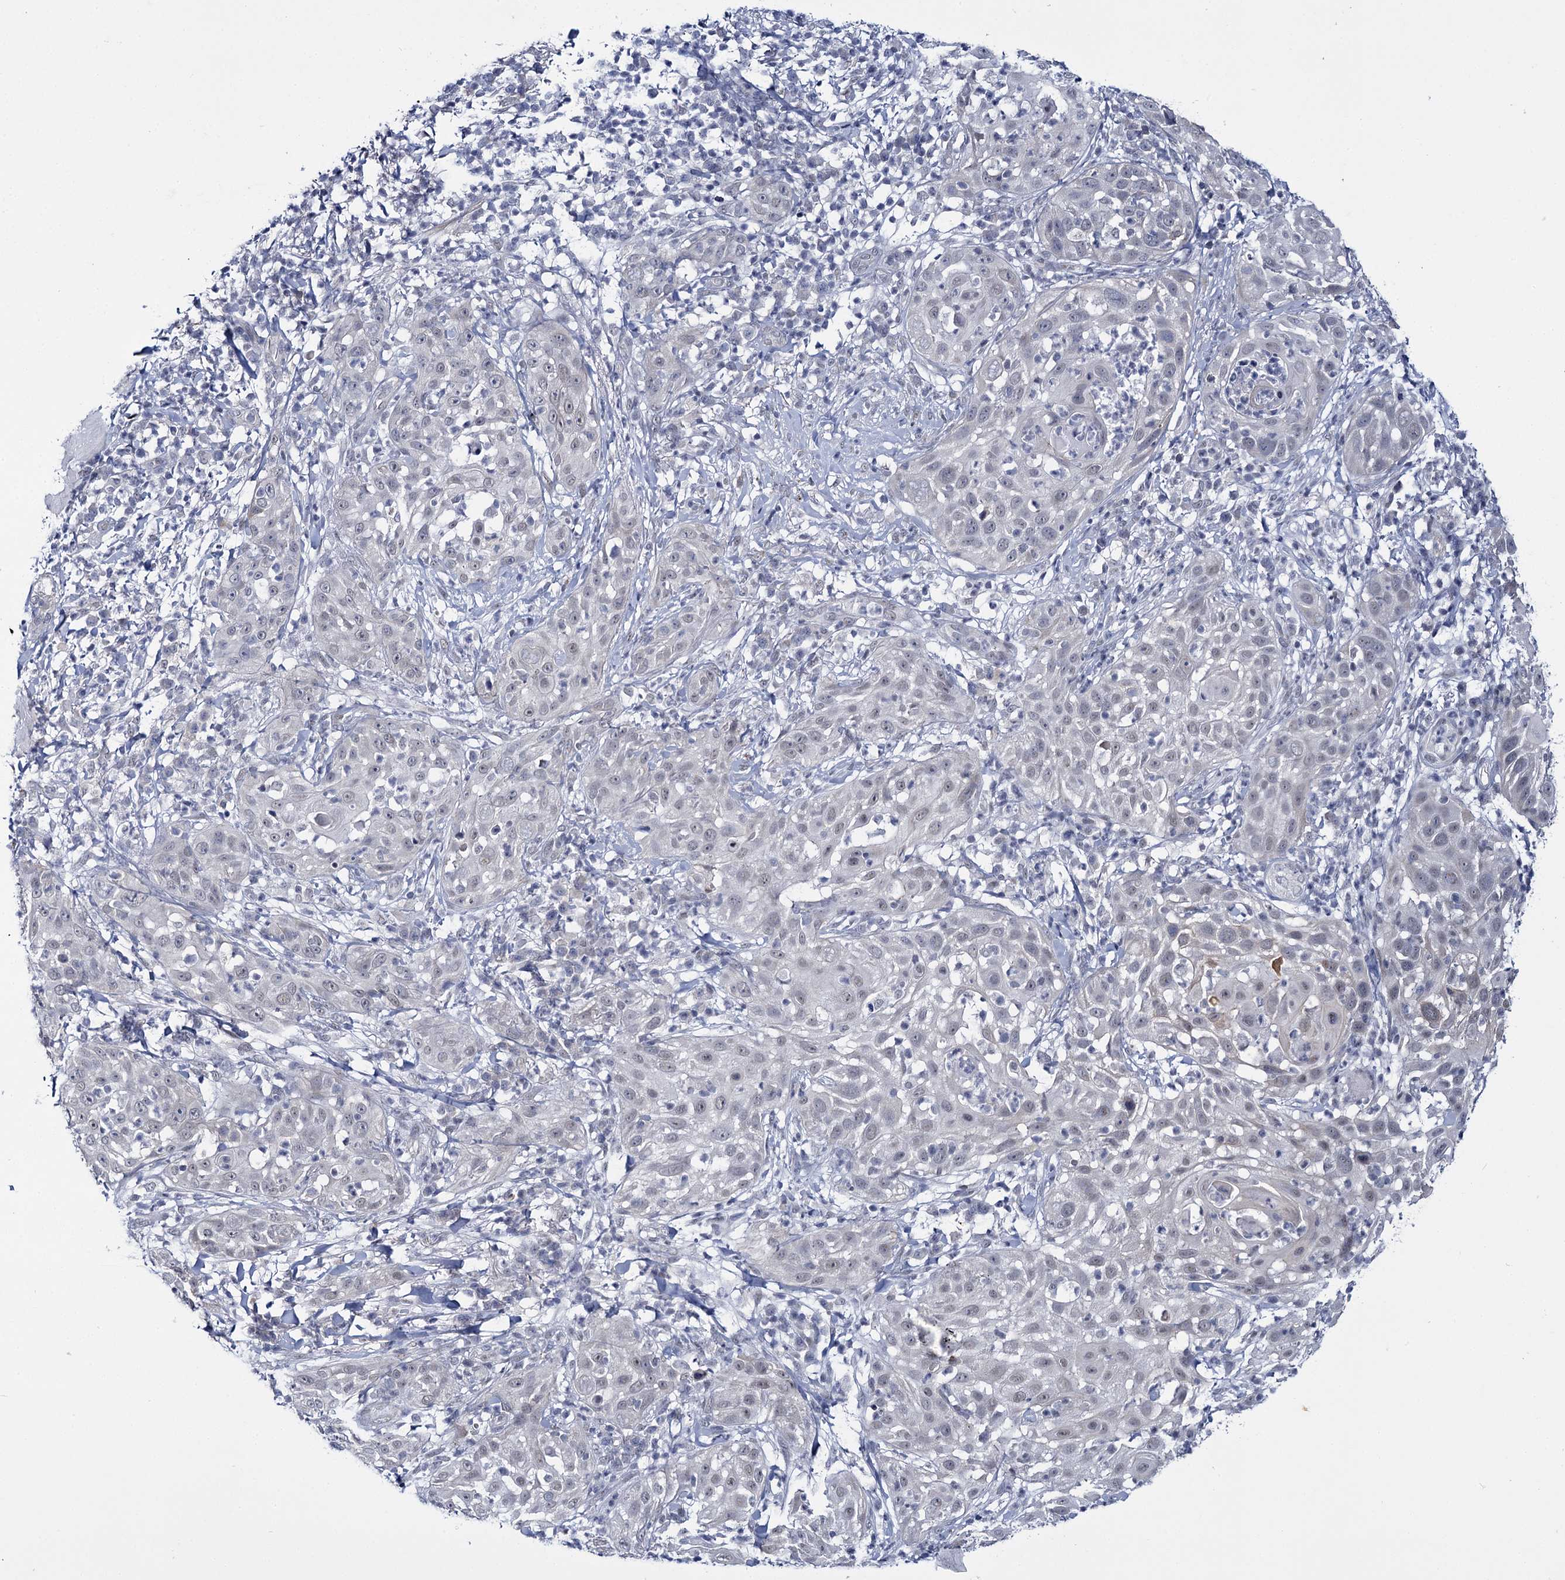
{"staining": {"intensity": "negative", "quantity": "none", "location": "none"}, "tissue": "skin cancer", "cell_type": "Tumor cells", "image_type": "cancer", "snomed": [{"axis": "morphology", "description": "Squamous cell carcinoma, NOS"}, {"axis": "topography", "description": "Skin"}], "caption": "High power microscopy histopathology image of an immunohistochemistry (IHC) histopathology image of squamous cell carcinoma (skin), revealing no significant staining in tumor cells.", "gene": "MBLAC2", "patient": {"sex": "female", "age": 44}}